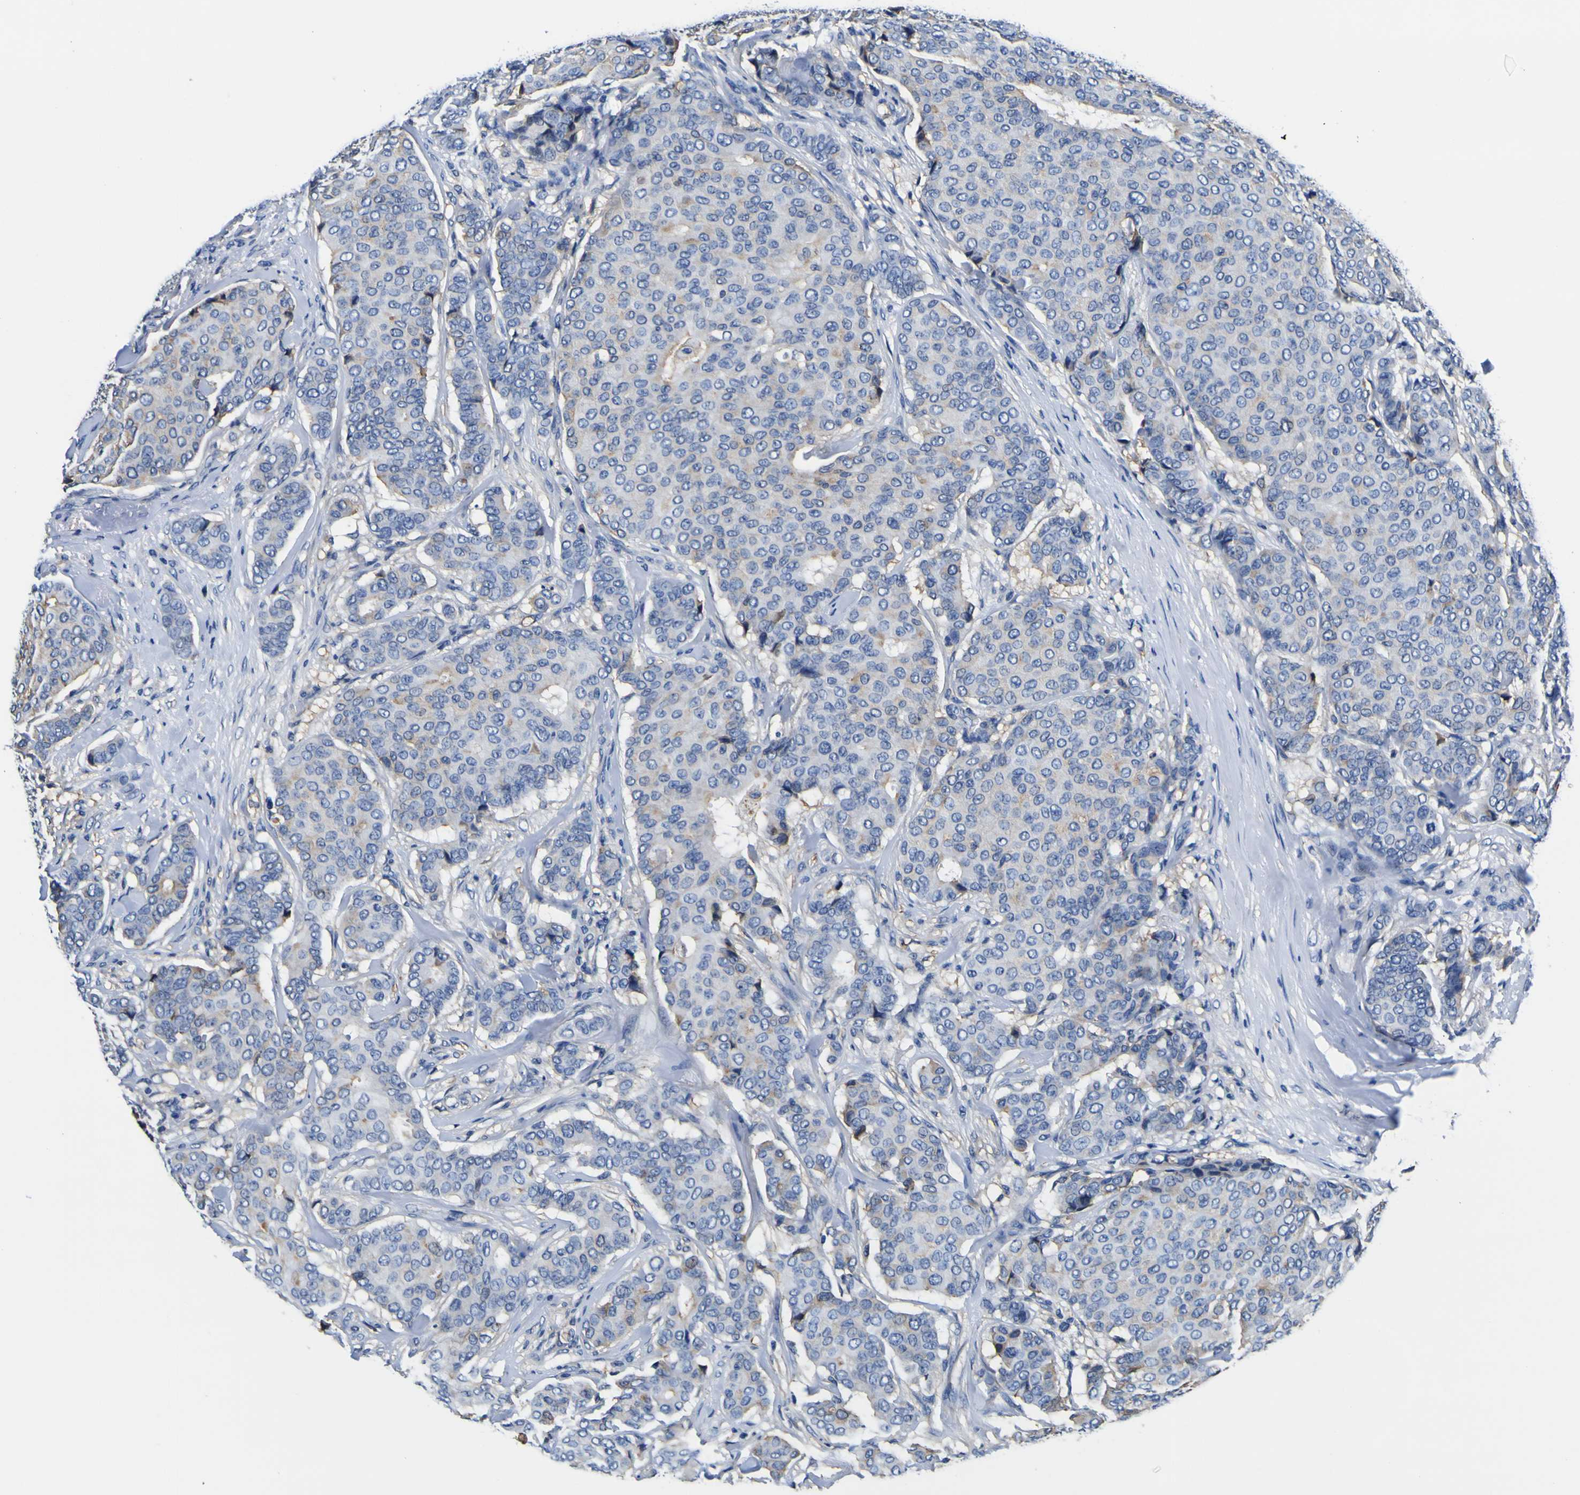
{"staining": {"intensity": "moderate", "quantity": "<25%", "location": "cytoplasmic/membranous"}, "tissue": "breast cancer", "cell_type": "Tumor cells", "image_type": "cancer", "snomed": [{"axis": "morphology", "description": "Duct carcinoma"}, {"axis": "topography", "description": "Breast"}], "caption": "This photomicrograph shows breast invasive ductal carcinoma stained with immunohistochemistry (IHC) to label a protein in brown. The cytoplasmic/membranous of tumor cells show moderate positivity for the protein. Nuclei are counter-stained blue.", "gene": "PXDN", "patient": {"sex": "female", "age": 75}}